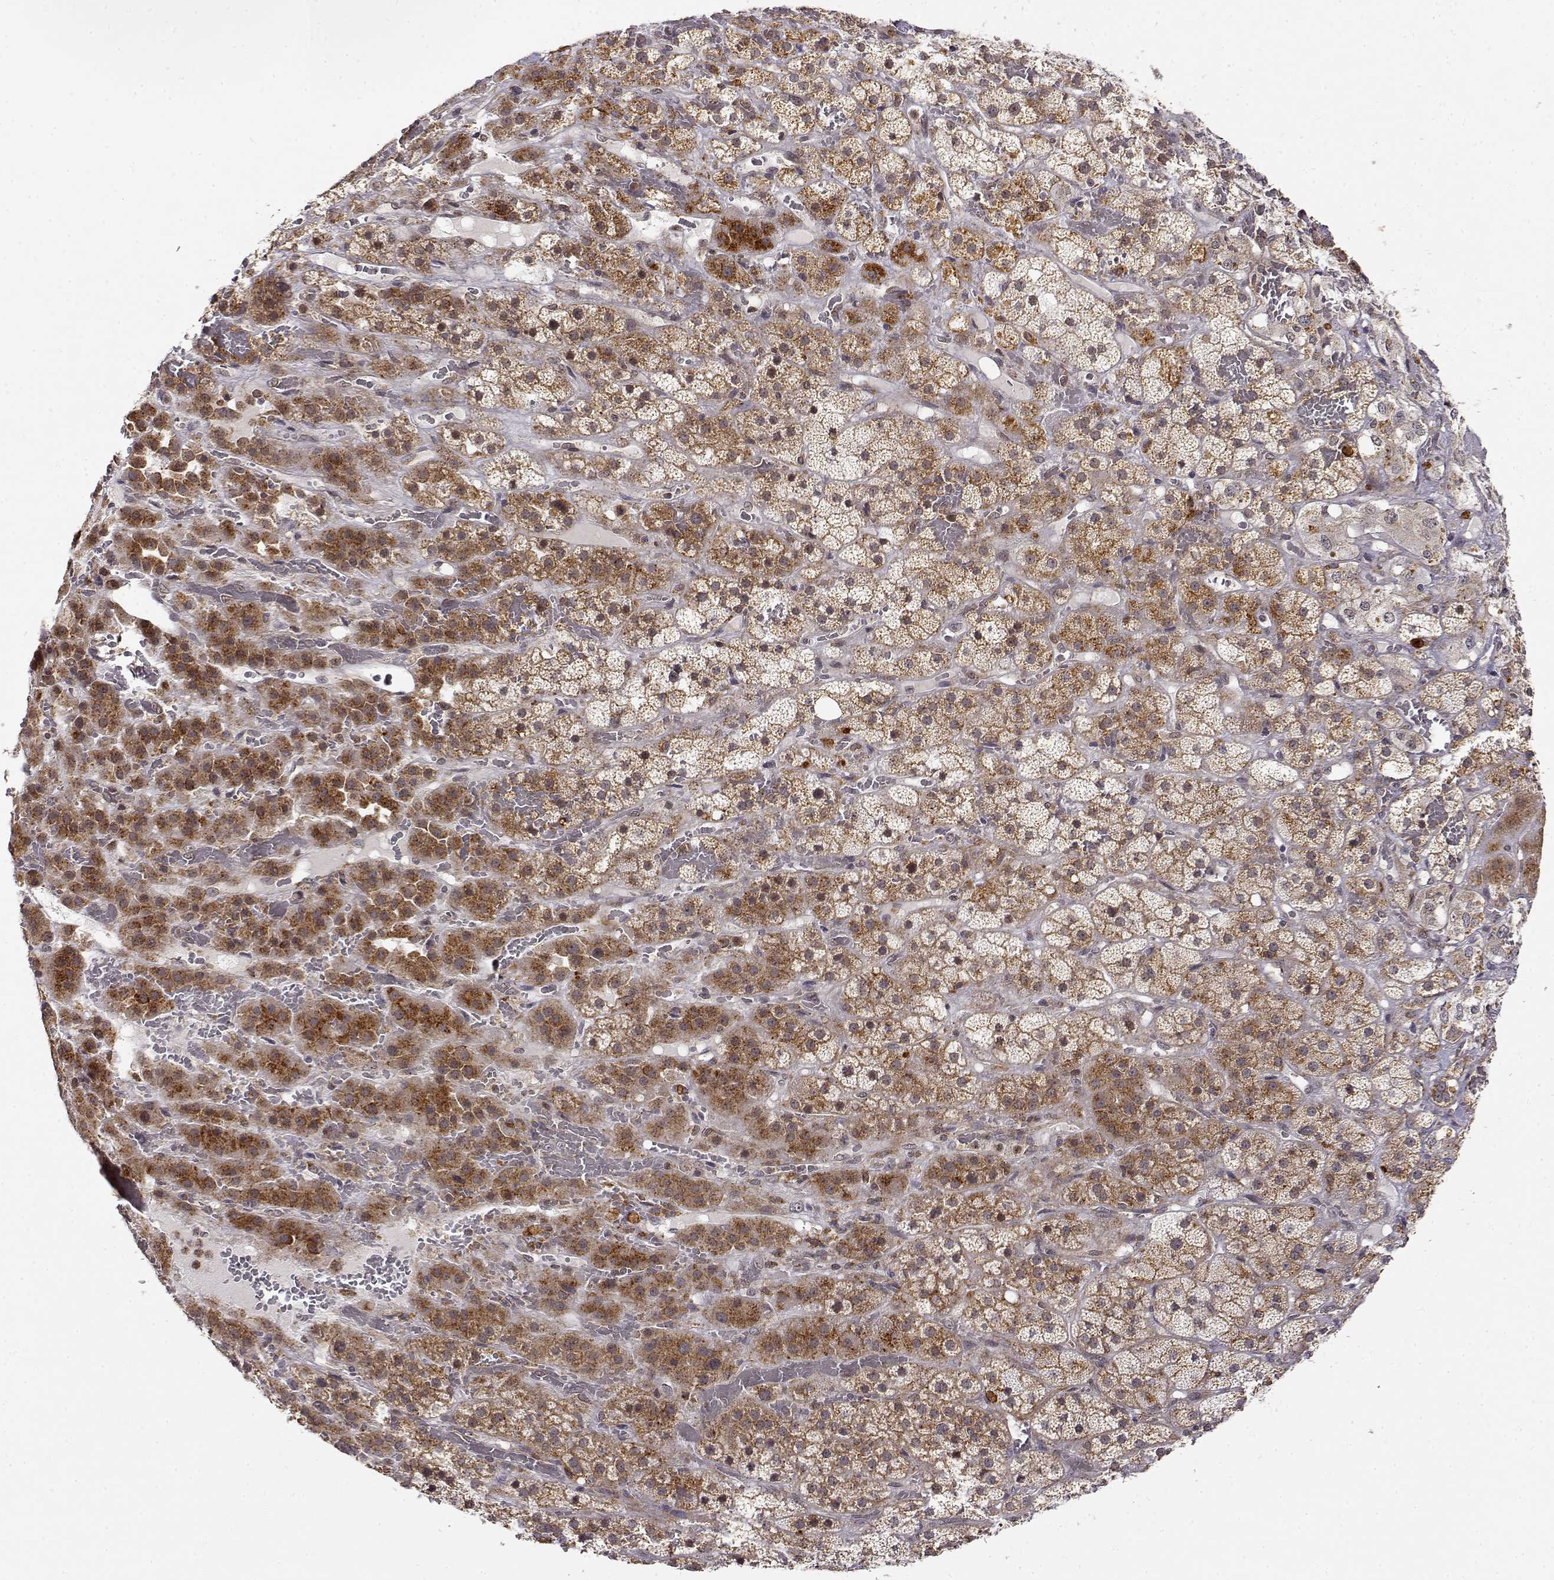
{"staining": {"intensity": "strong", "quantity": ">75%", "location": "cytoplasmic/membranous"}, "tissue": "adrenal gland", "cell_type": "Glandular cells", "image_type": "normal", "snomed": [{"axis": "morphology", "description": "Normal tissue, NOS"}, {"axis": "topography", "description": "Adrenal gland"}], "caption": "Immunohistochemical staining of unremarkable human adrenal gland reveals high levels of strong cytoplasmic/membranous staining in approximately >75% of glandular cells.", "gene": "RNF13", "patient": {"sex": "male", "age": 57}}